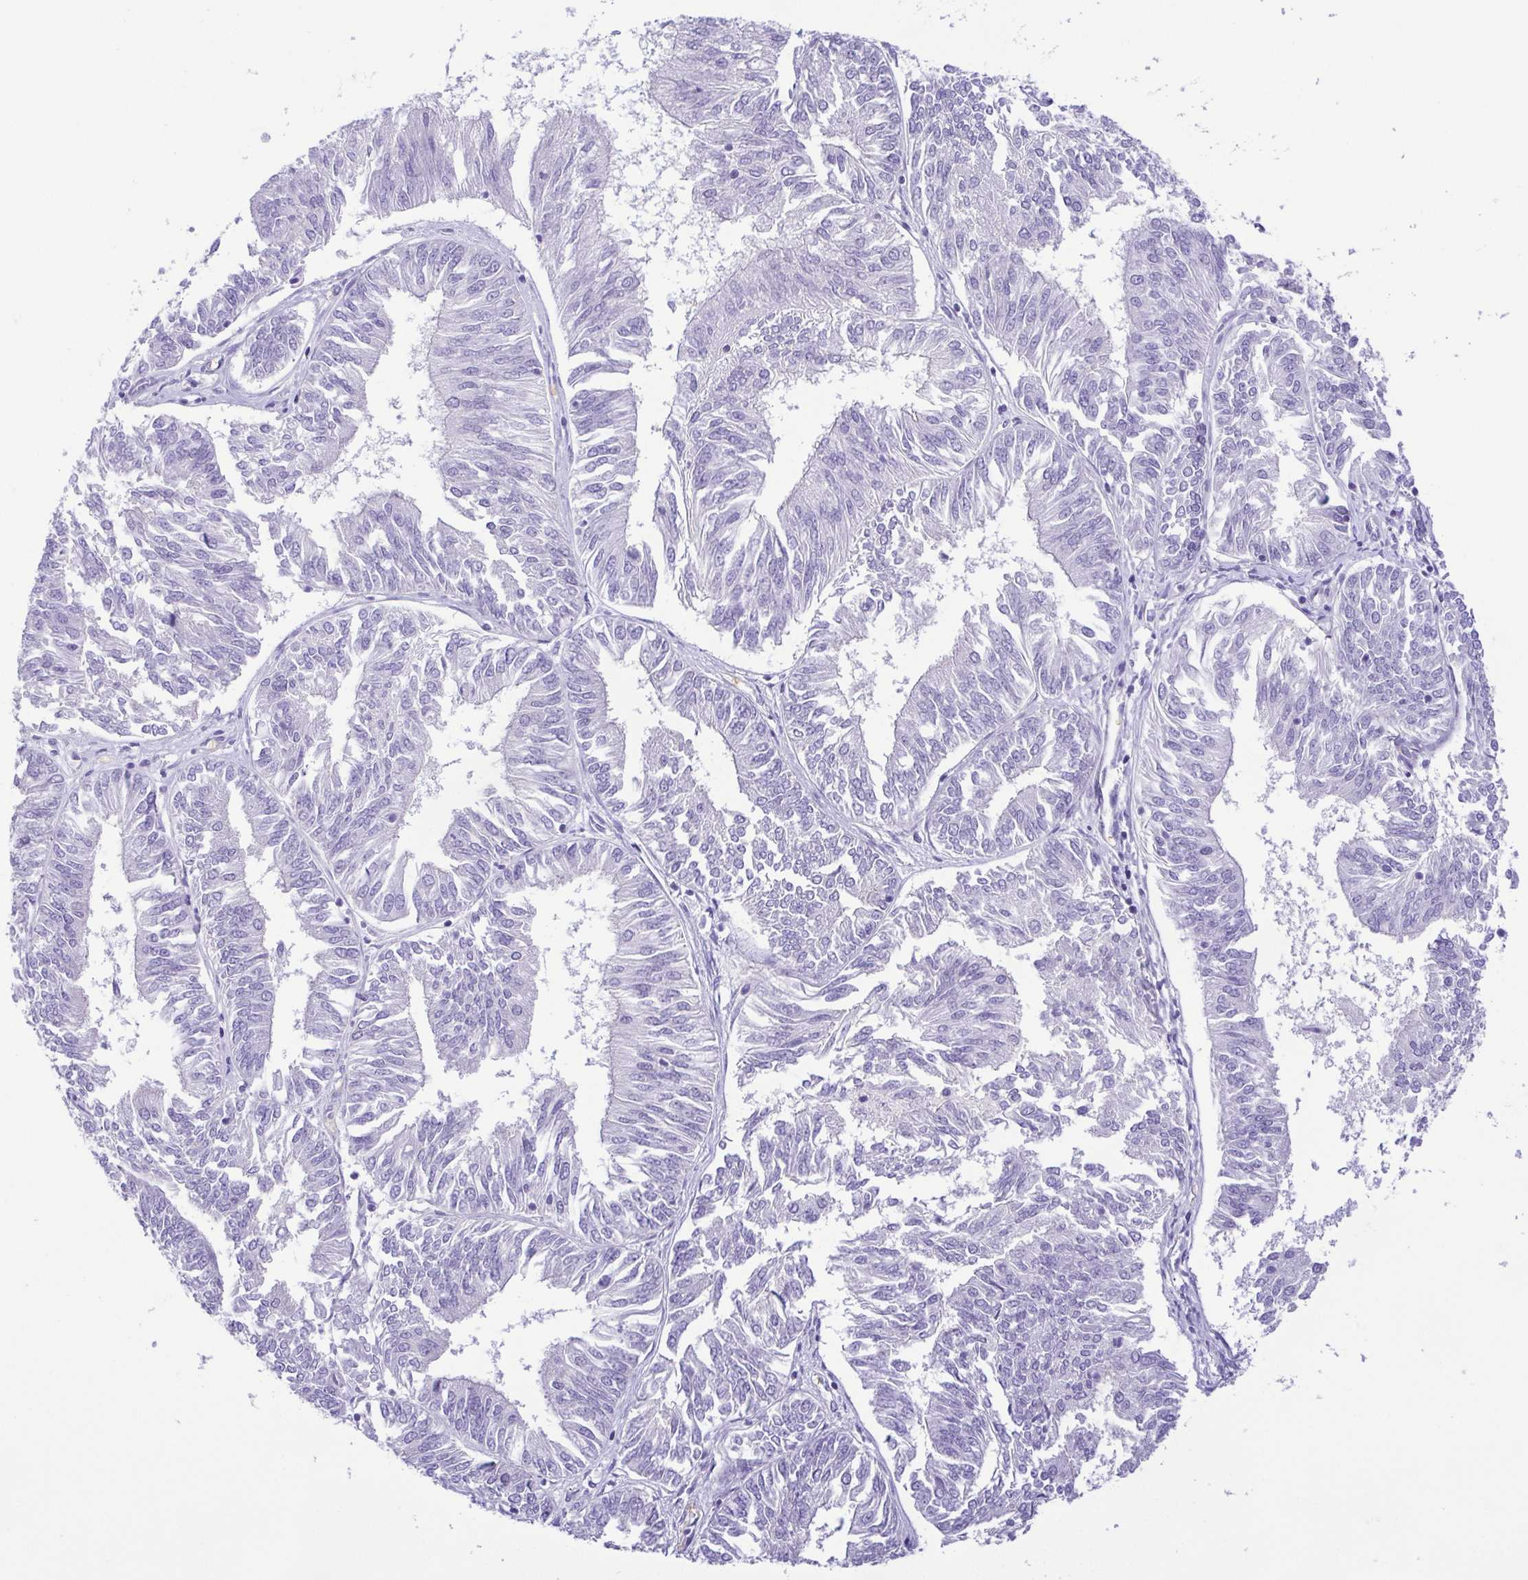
{"staining": {"intensity": "negative", "quantity": "none", "location": "none"}, "tissue": "endometrial cancer", "cell_type": "Tumor cells", "image_type": "cancer", "snomed": [{"axis": "morphology", "description": "Adenocarcinoma, NOS"}, {"axis": "topography", "description": "Endometrium"}], "caption": "Endometrial cancer (adenocarcinoma) was stained to show a protein in brown. There is no significant expression in tumor cells.", "gene": "EPB42", "patient": {"sex": "female", "age": 58}}